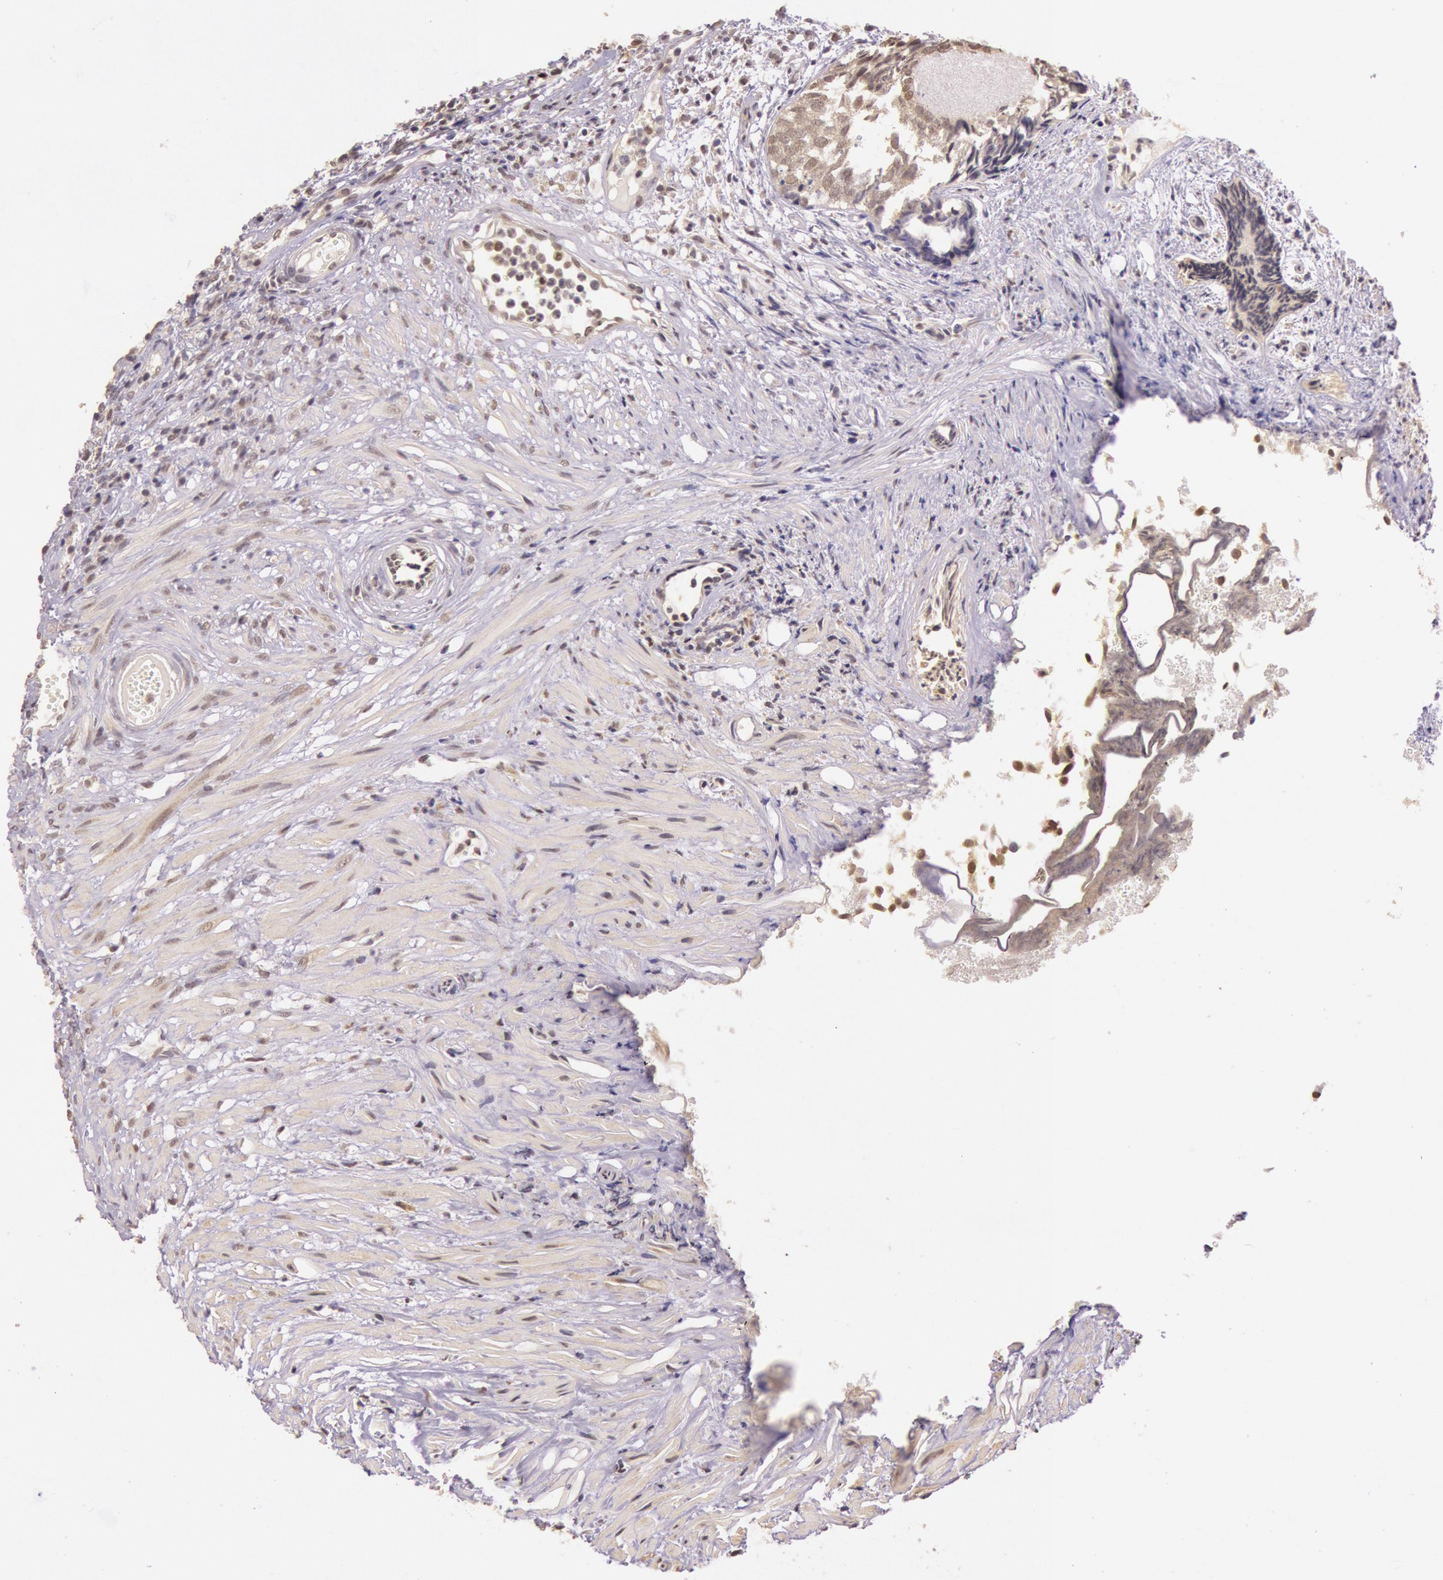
{"staining": {"intensity": "moderate", "quantity": "25%-75%", "location": "cytoplasmic/membranous"}, "tissue": "urothelial cancer", "cell_type": "Tumor cells", "image_type": "cancer", "snomed": [{"axis": "morphology", "description": "Urothelial carcinoma, Low grade"}, {"axis": "topography", "description": "Urinary bladder"}], "caption": "This is an image of immunohistochemistry (IHC) staining of low-grade urothelial carcinoma, which shows moderate positivity in the cytoplasmic/membranous of tumor cells.", "gene": "RTL10", "patient": {"sex": "male", "age": 84}}